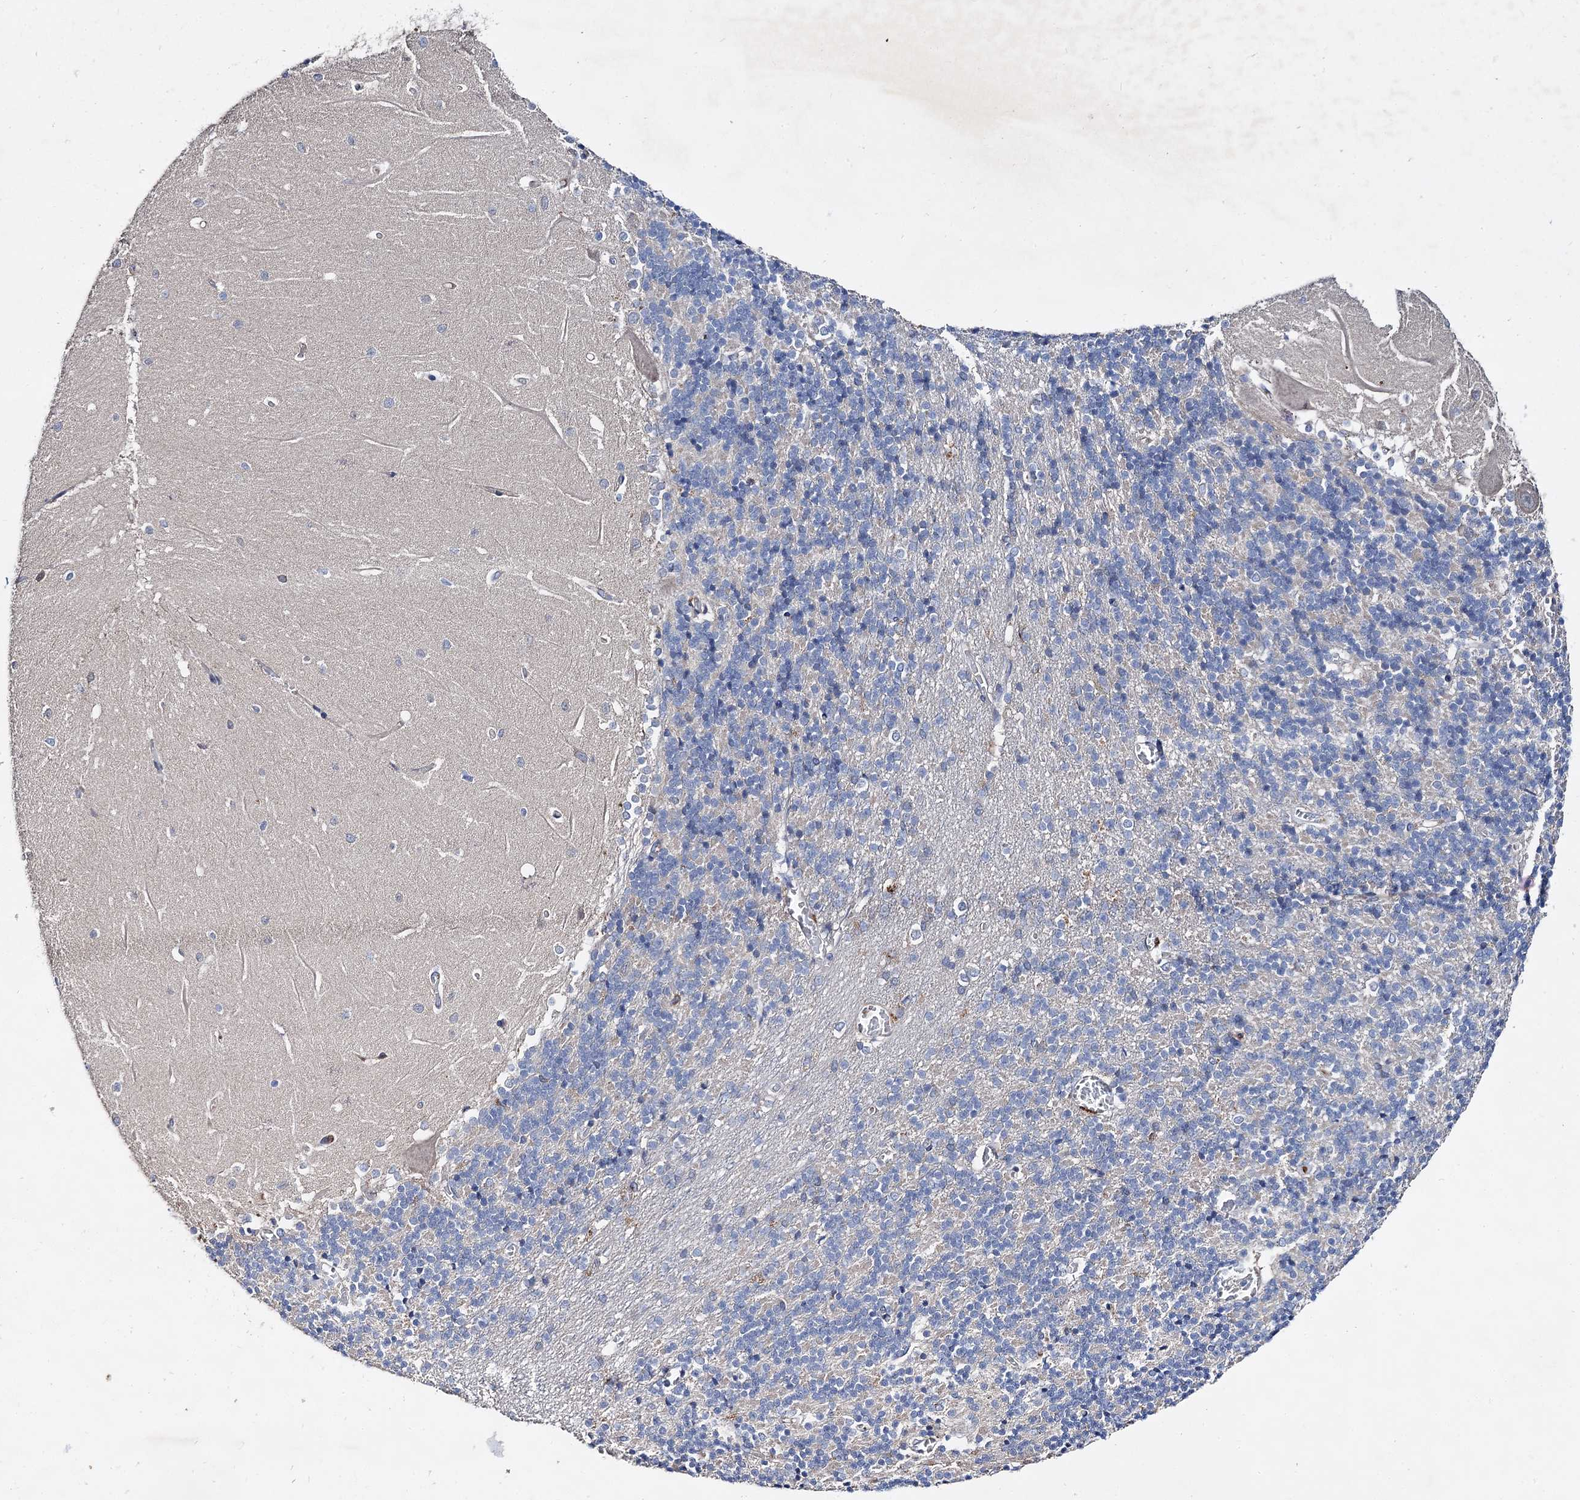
{"staining": {"intensity": "negative", "quantity": "none", "location": "none"}, "tissue": "cerebellum", "cell_type": "Cells in granular layer", "image_type": "normal", "snomed": [{"axis": "morphology", "description": "Normal tissue, NOS"}, {"axis": "topography", "description": "Cerebellum"}], "caption": "This is an immunohistochemistry histopathology image of normal cerebellum. There is no positivity in cells in granular layer.", "gene": "HVCN1", "patient": {"sex": "male", "age": 37}}